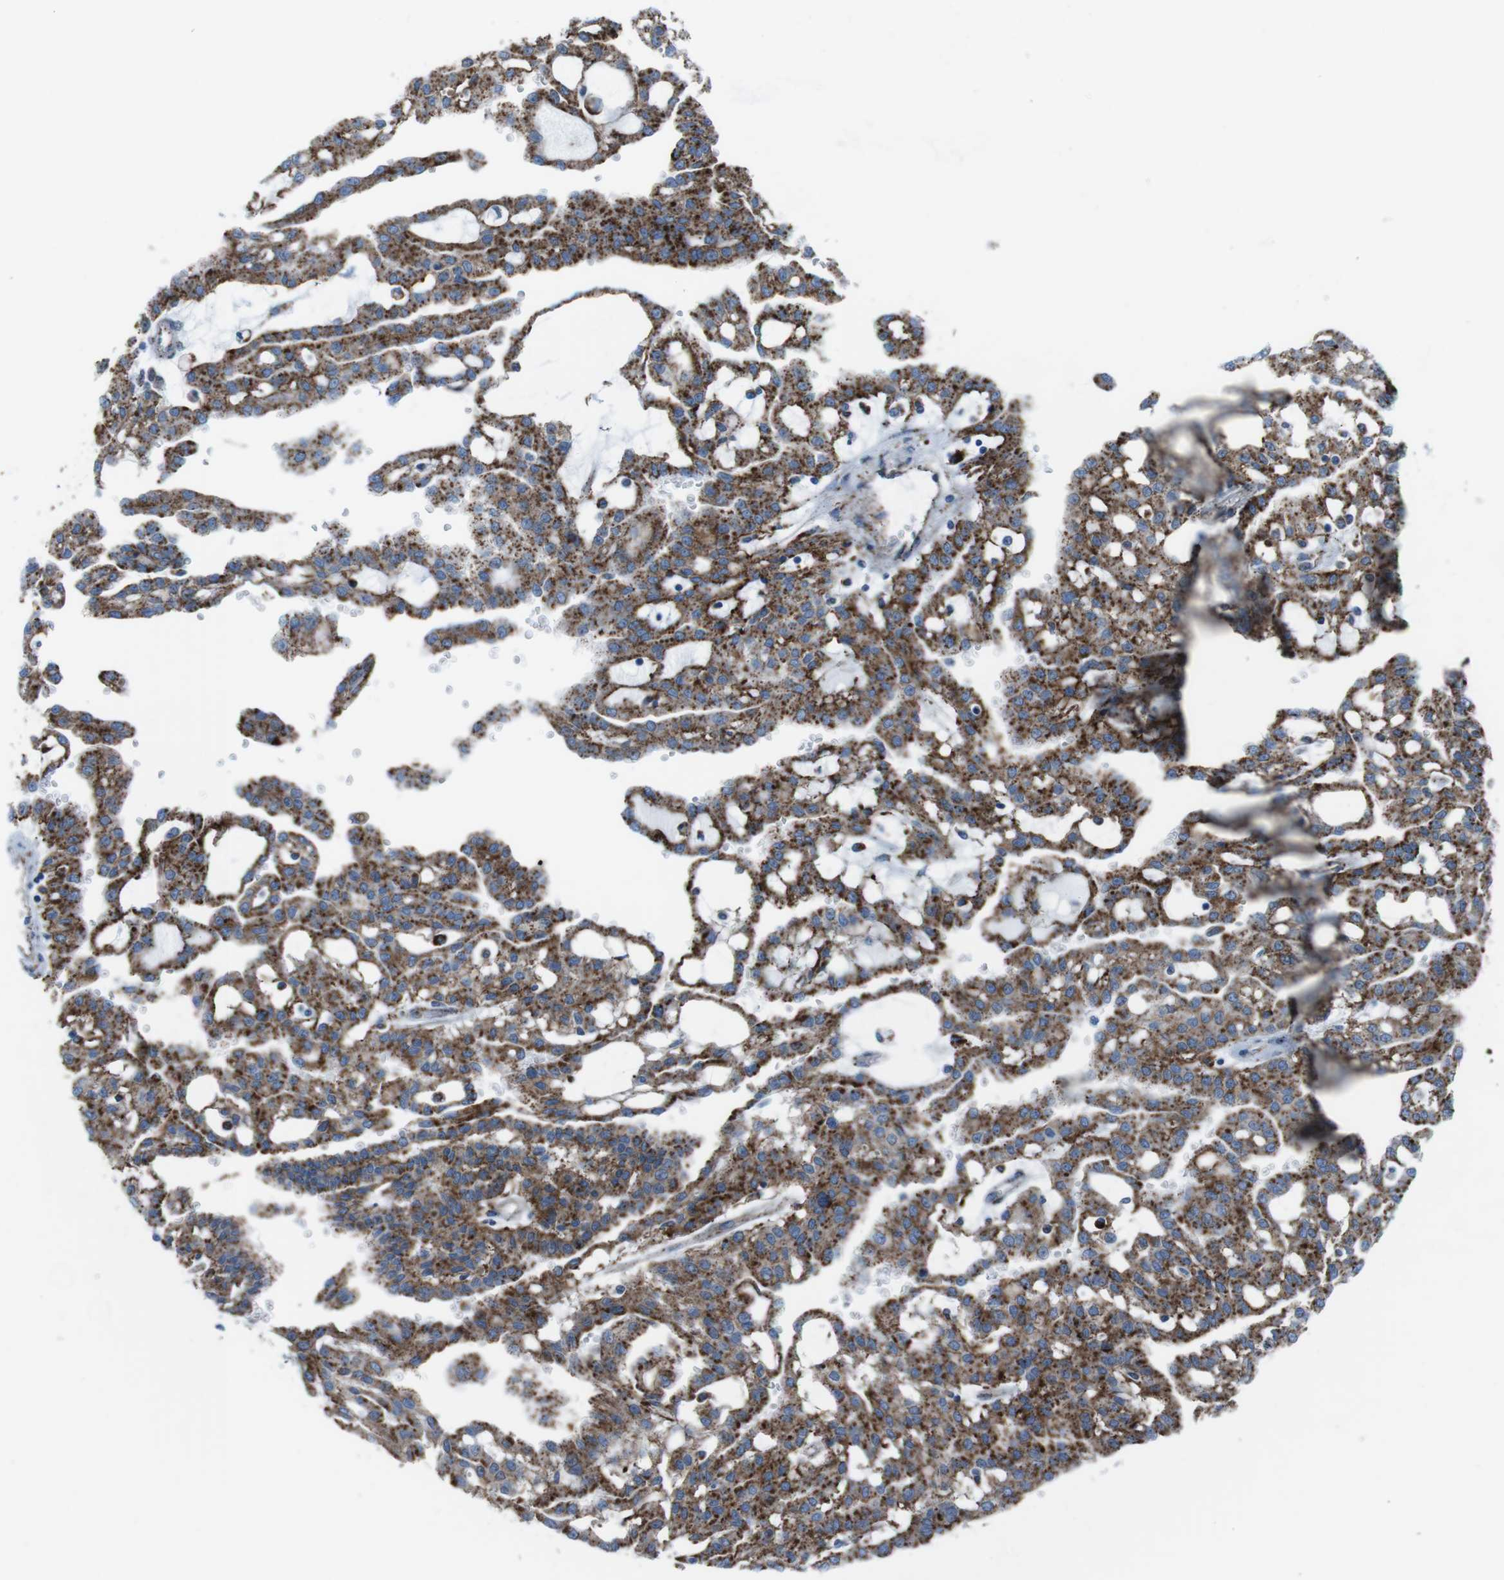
{"staining": {"intensity": "strong", "quantity": ">75%", "location": "cytoplasmic/membranous"}, "tissue": "renal cancer", "cell_type": "Tumor cells", "image_type": "cancer", "snomed": [{"axis": "morphology", "description": "Adenocarcinoma, NOS"}, {"axis": "topography", "description": "Kidney"}], "caption": "Immunohistochemistry (IHC) of renal cancer reveals high levels of strong cytoplasmic/membranous expression in approximately >75% of tumor cells. (DAB (3,3'-diaminobenzidine) IHC with brightfield microscopy, high magnification).", "gene": "SCARB2", "patient": {"sex": "male", "age": 63}}